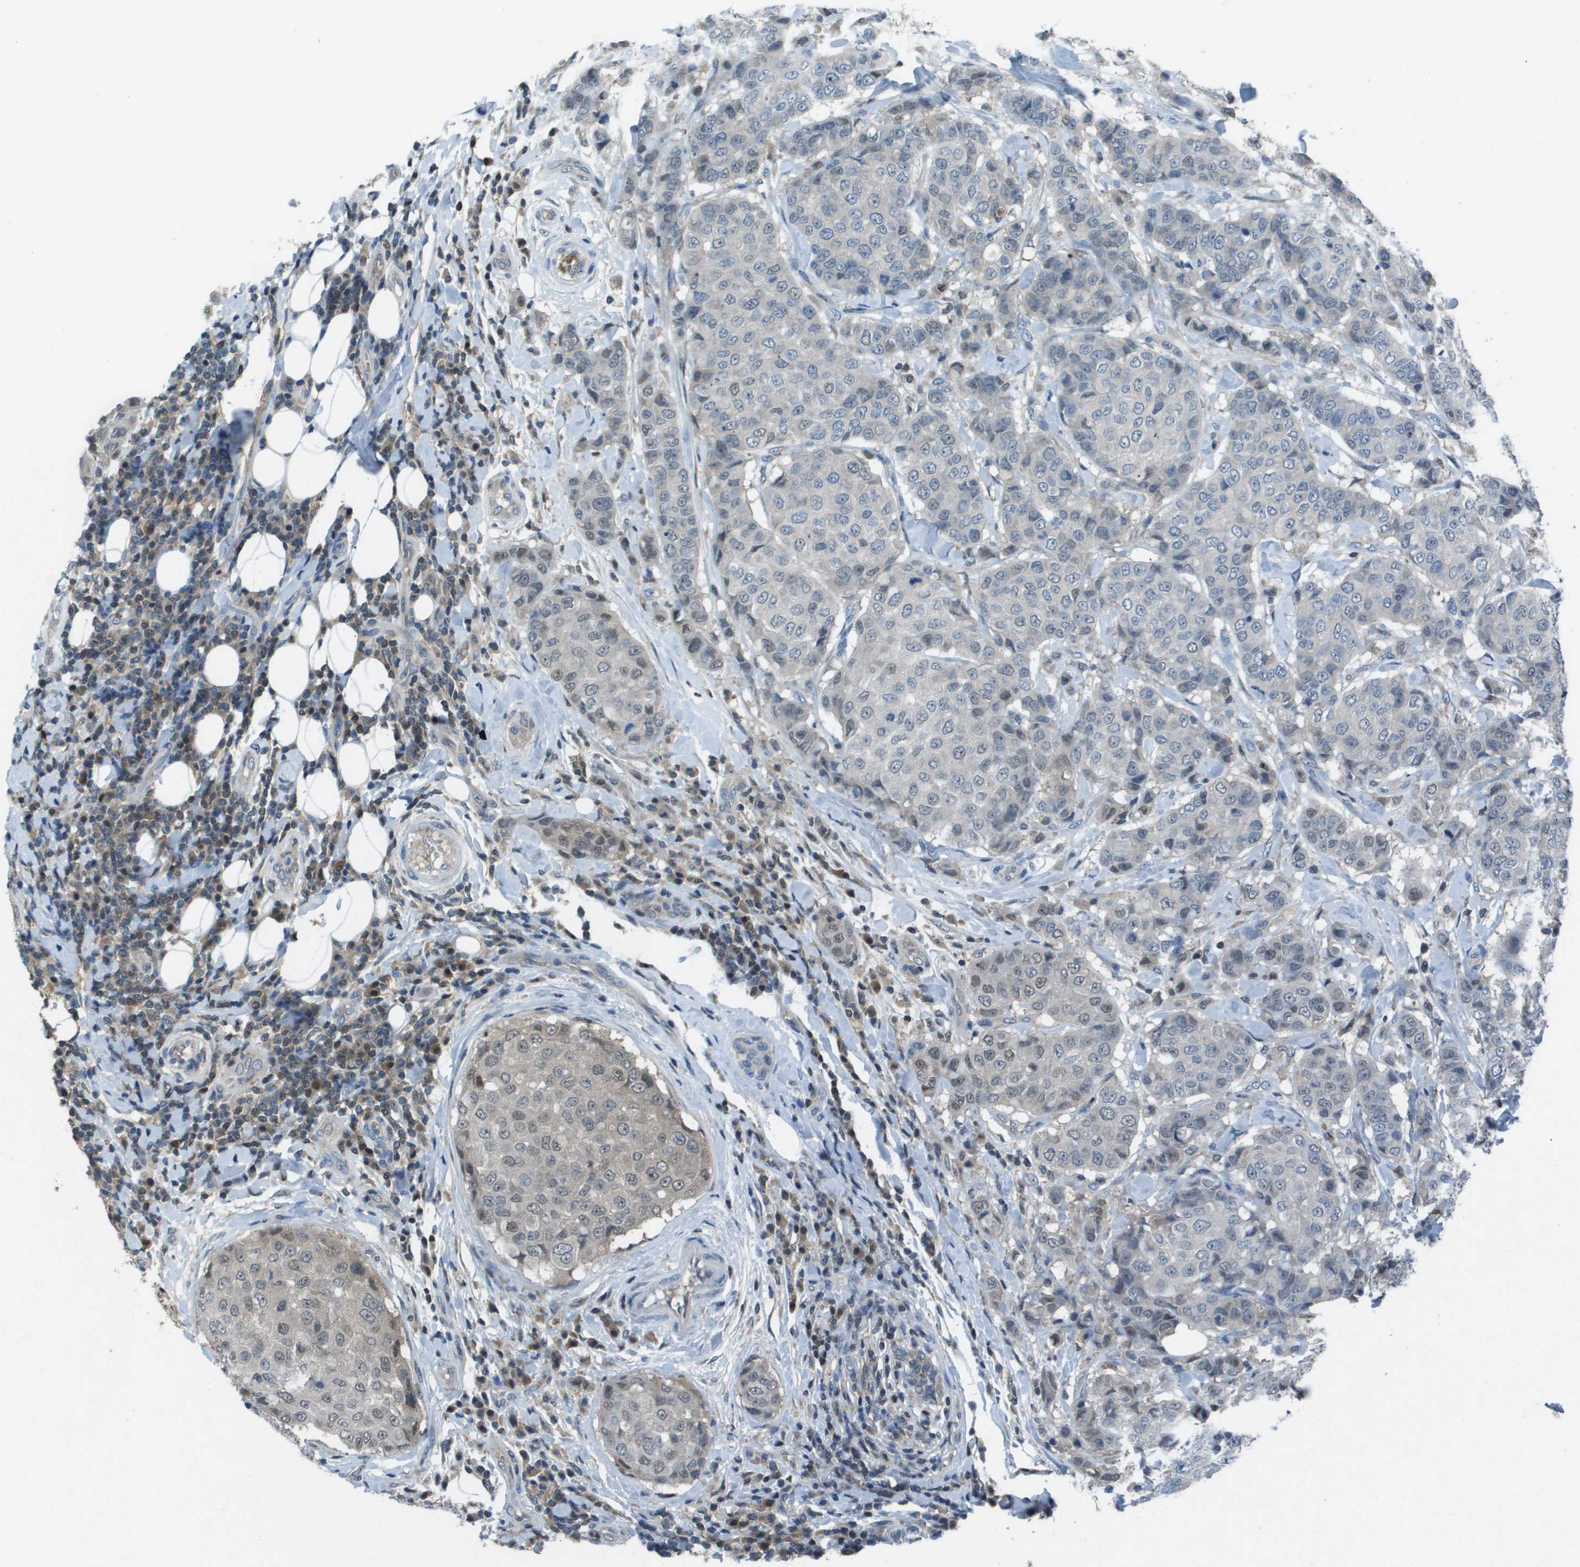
{"staining": {"intensity": "weak", "quantity": "<25%", "location": "cytoplasmic/membranous,nuclear"}, "tissue": "breast cancer", "cell_type": "Tumor cells", "image_type": "cancer", "snomed": [{"axis": "morphology", "description": "Duct carcinoma"}, {"axis": "topography", "description": "Breast"}], "caption": "High power microscopy histopathology image of an immunohistochemistry image of intraductal carcinoma (breast), revealing no significant staining in tumor cells. (Stains: DAB (3,3'-diaminobenzidine) immunohistochemistry (IHC) with hematoxylin counter stain, Microscopy: brightfield microscopy at high magnification).", "gene": "CAMK4", "patient": {"sex": "female", "age": 27}}